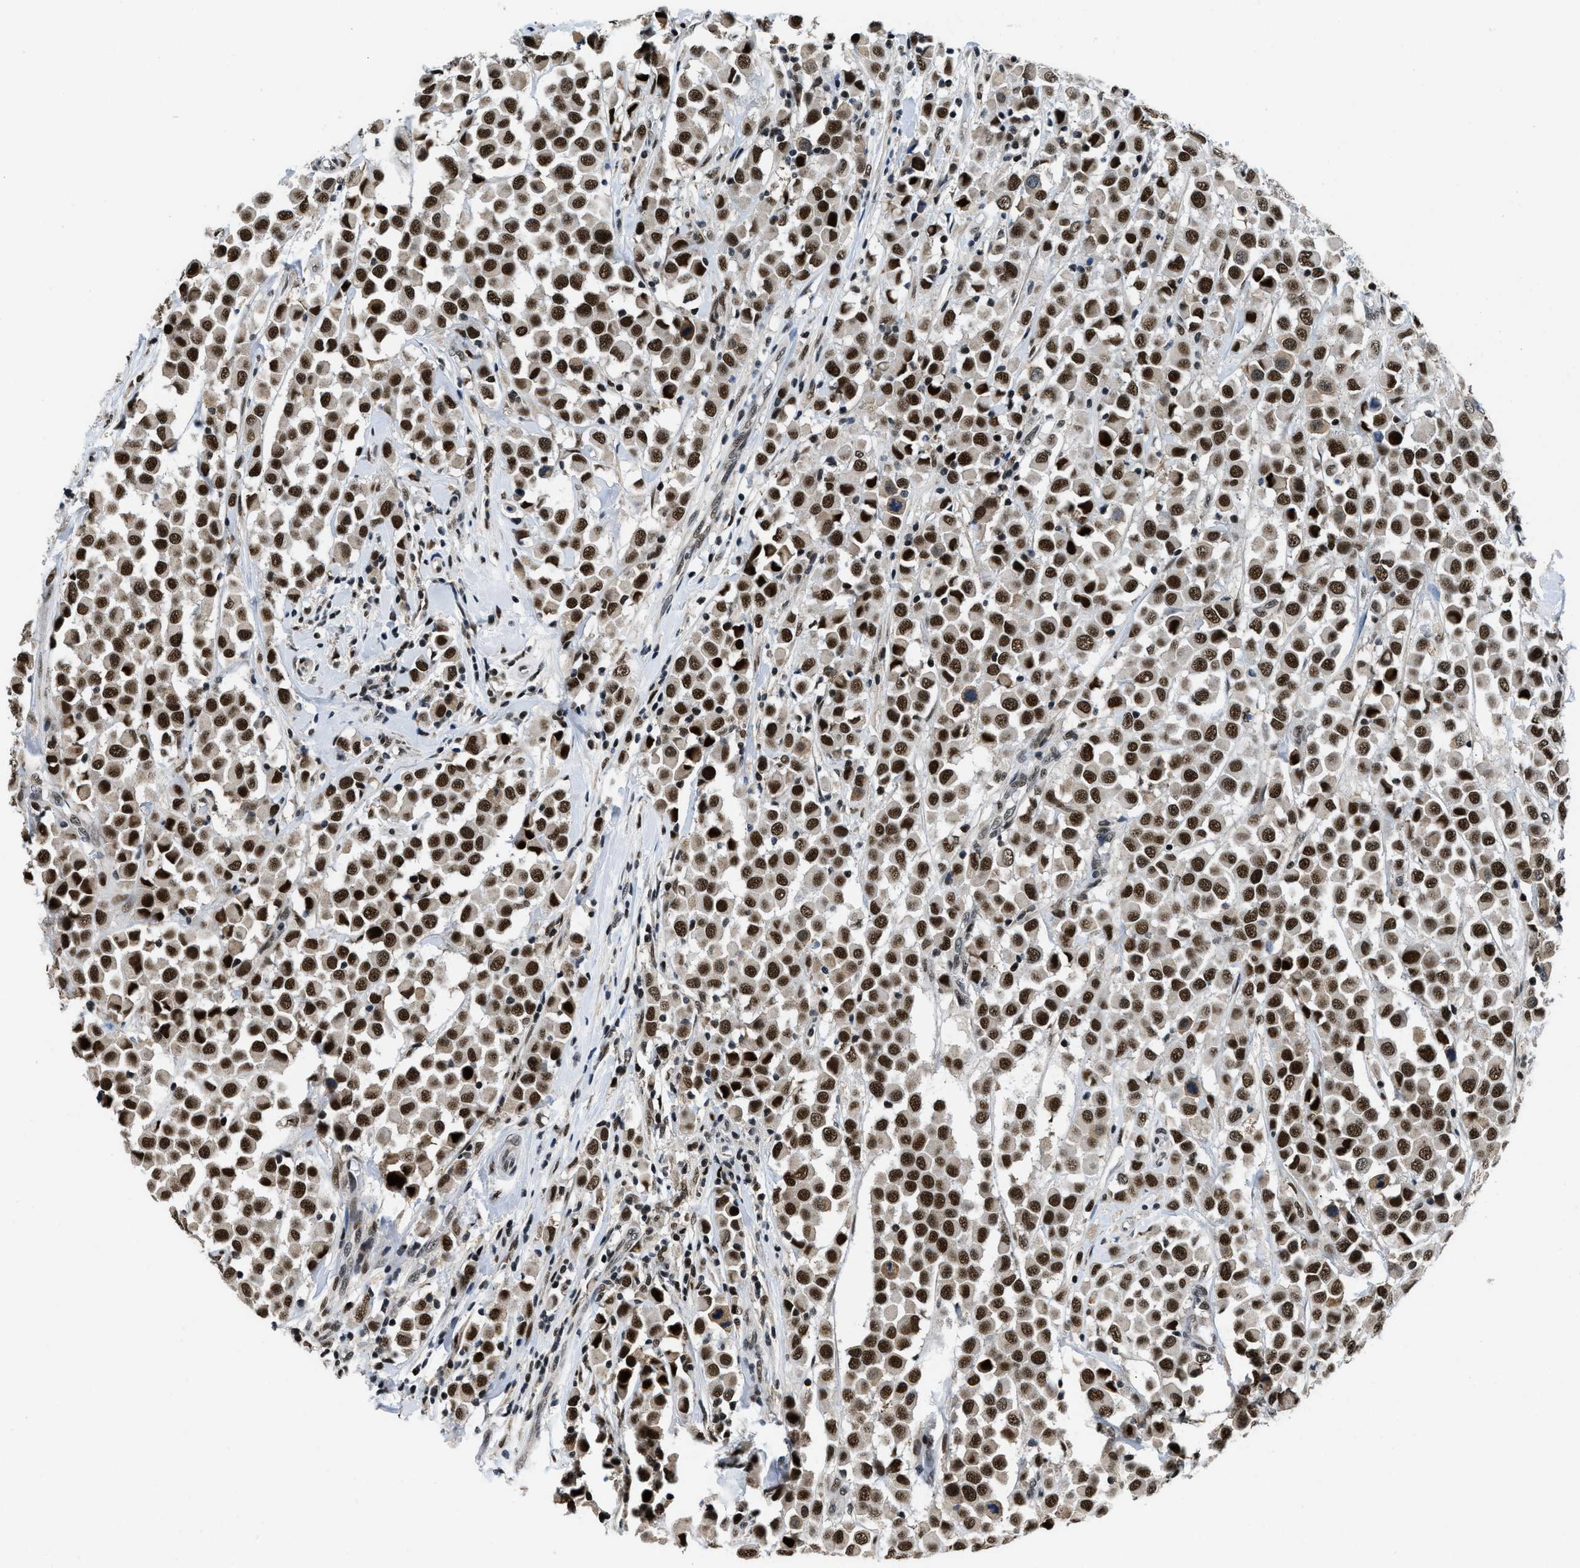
{"staining": {"intensity": "strong", "quantity": ">75%", "location": "nuclear"}, "tissue": "breast cancer", "cell_type": "Tumor cells", "image_type": "cancer", "snomed": [{"axis": "morphology", "description": "Duct carcinoma"}, {"axis": "topography", "description": "Breast"}], "caption": "A micrograph of infiltrating ductal carcinoma (breast) stained for a protein displays strong nuclear brown staining in tumor cells.", "gene": "KDM3B", "patient": {"sex": "female", "age": 61}}